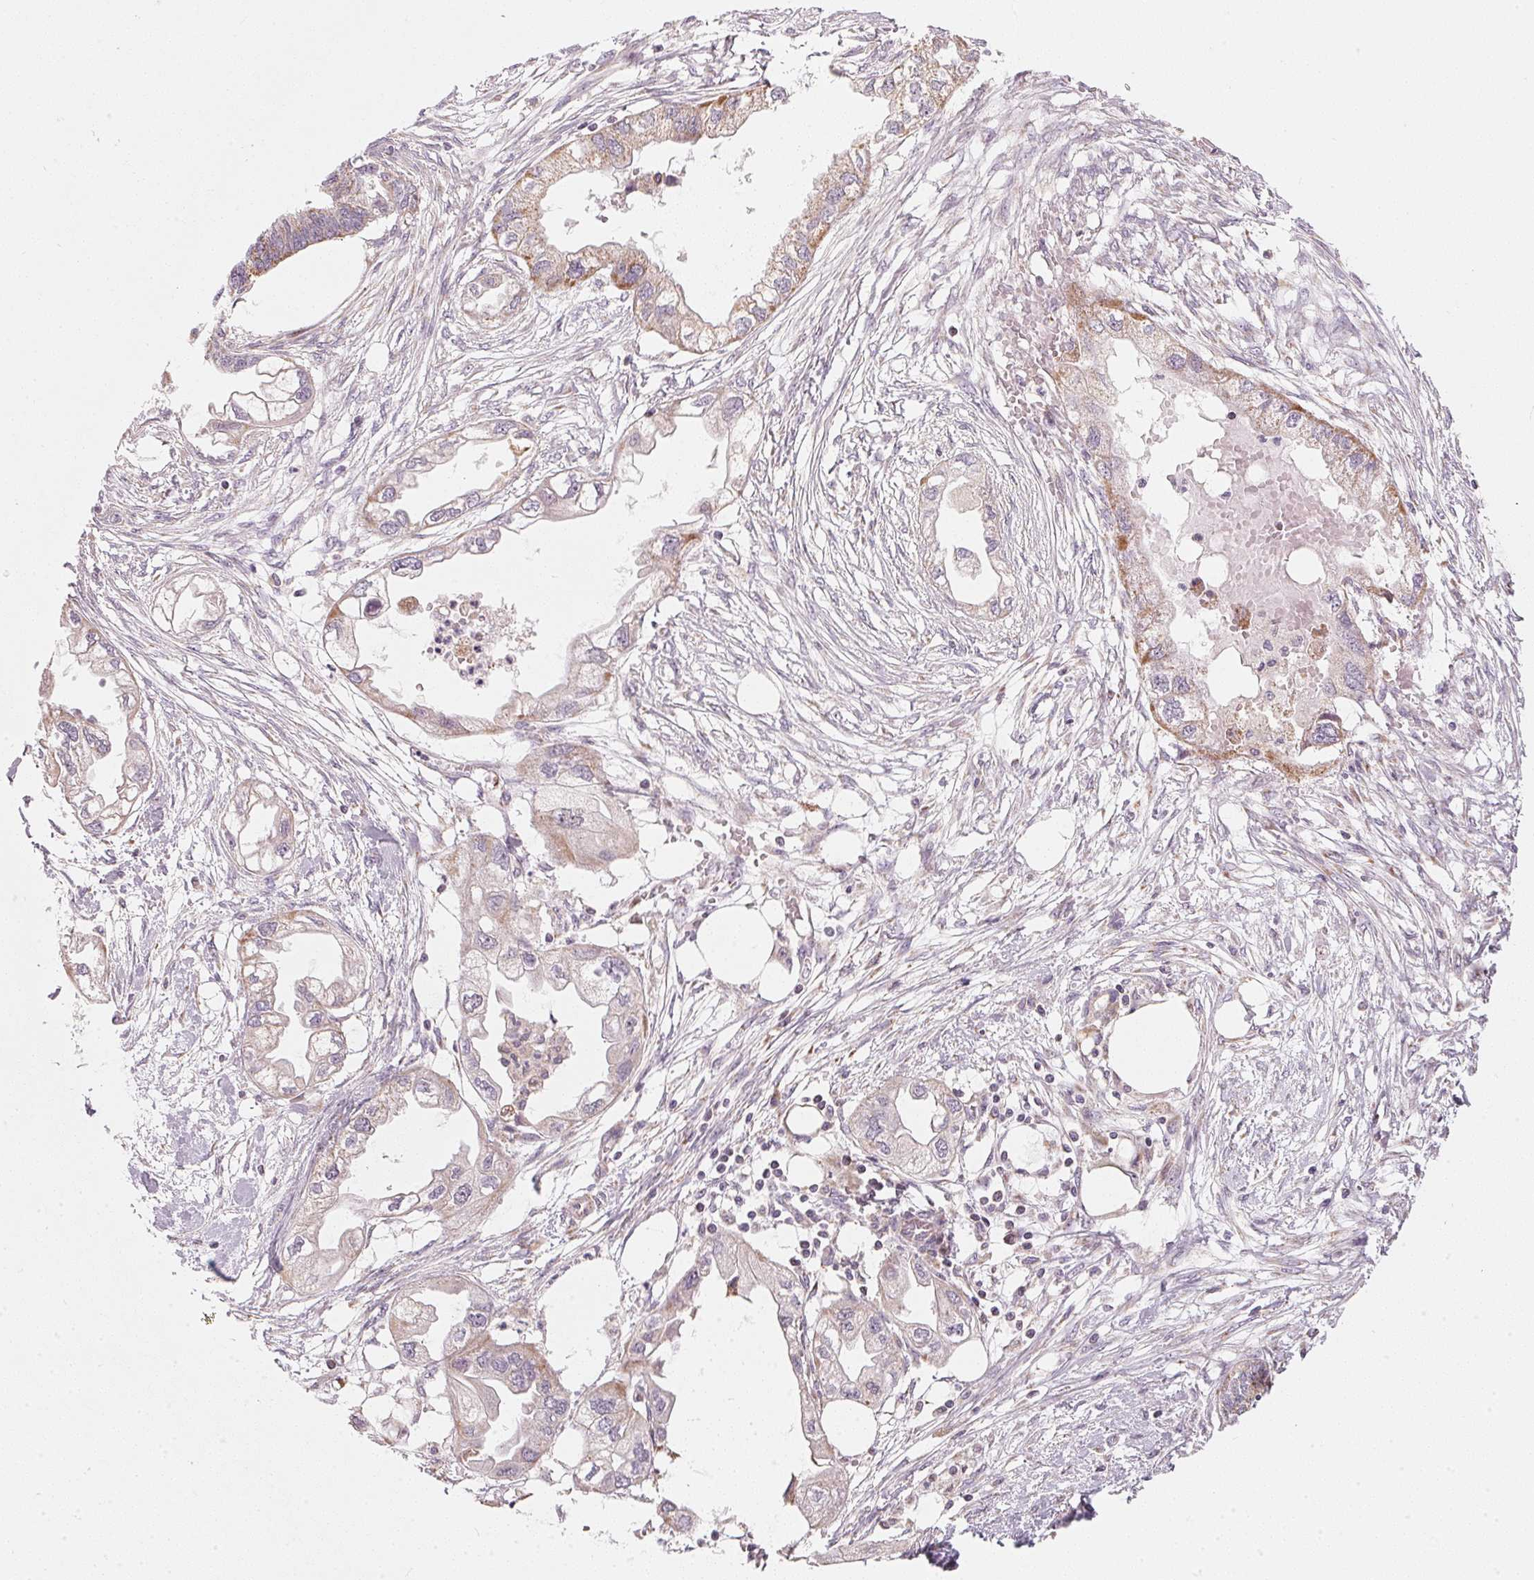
{"staining": {"intensity": "weak", "quantity": ">75%", "location": "cytoplasmic/membranous"}, "tissue": "endometrial cancer", "cell_type": "Tumor cells", "image_type": "cancer", "snomed": [{"axis": "morphology", "description": "Adenocarcinoma, NOS"}, {"axis": "morphology", "description": "Adenocarcinoma, metastatic, NOS"}, {"axis": "topography", "description": "Adipose tissue"}, {"axis": "topography", "description": "Endometrium"}], "caption": "Metastatic adenocarcinoma (endometrial) stained for a protein (brown) reveals weak cytoplasmic/membranous positive expression in about >75% of tumor cells.", "gene": "COQ7", "patient": {"sex": "female", "age": 67}}